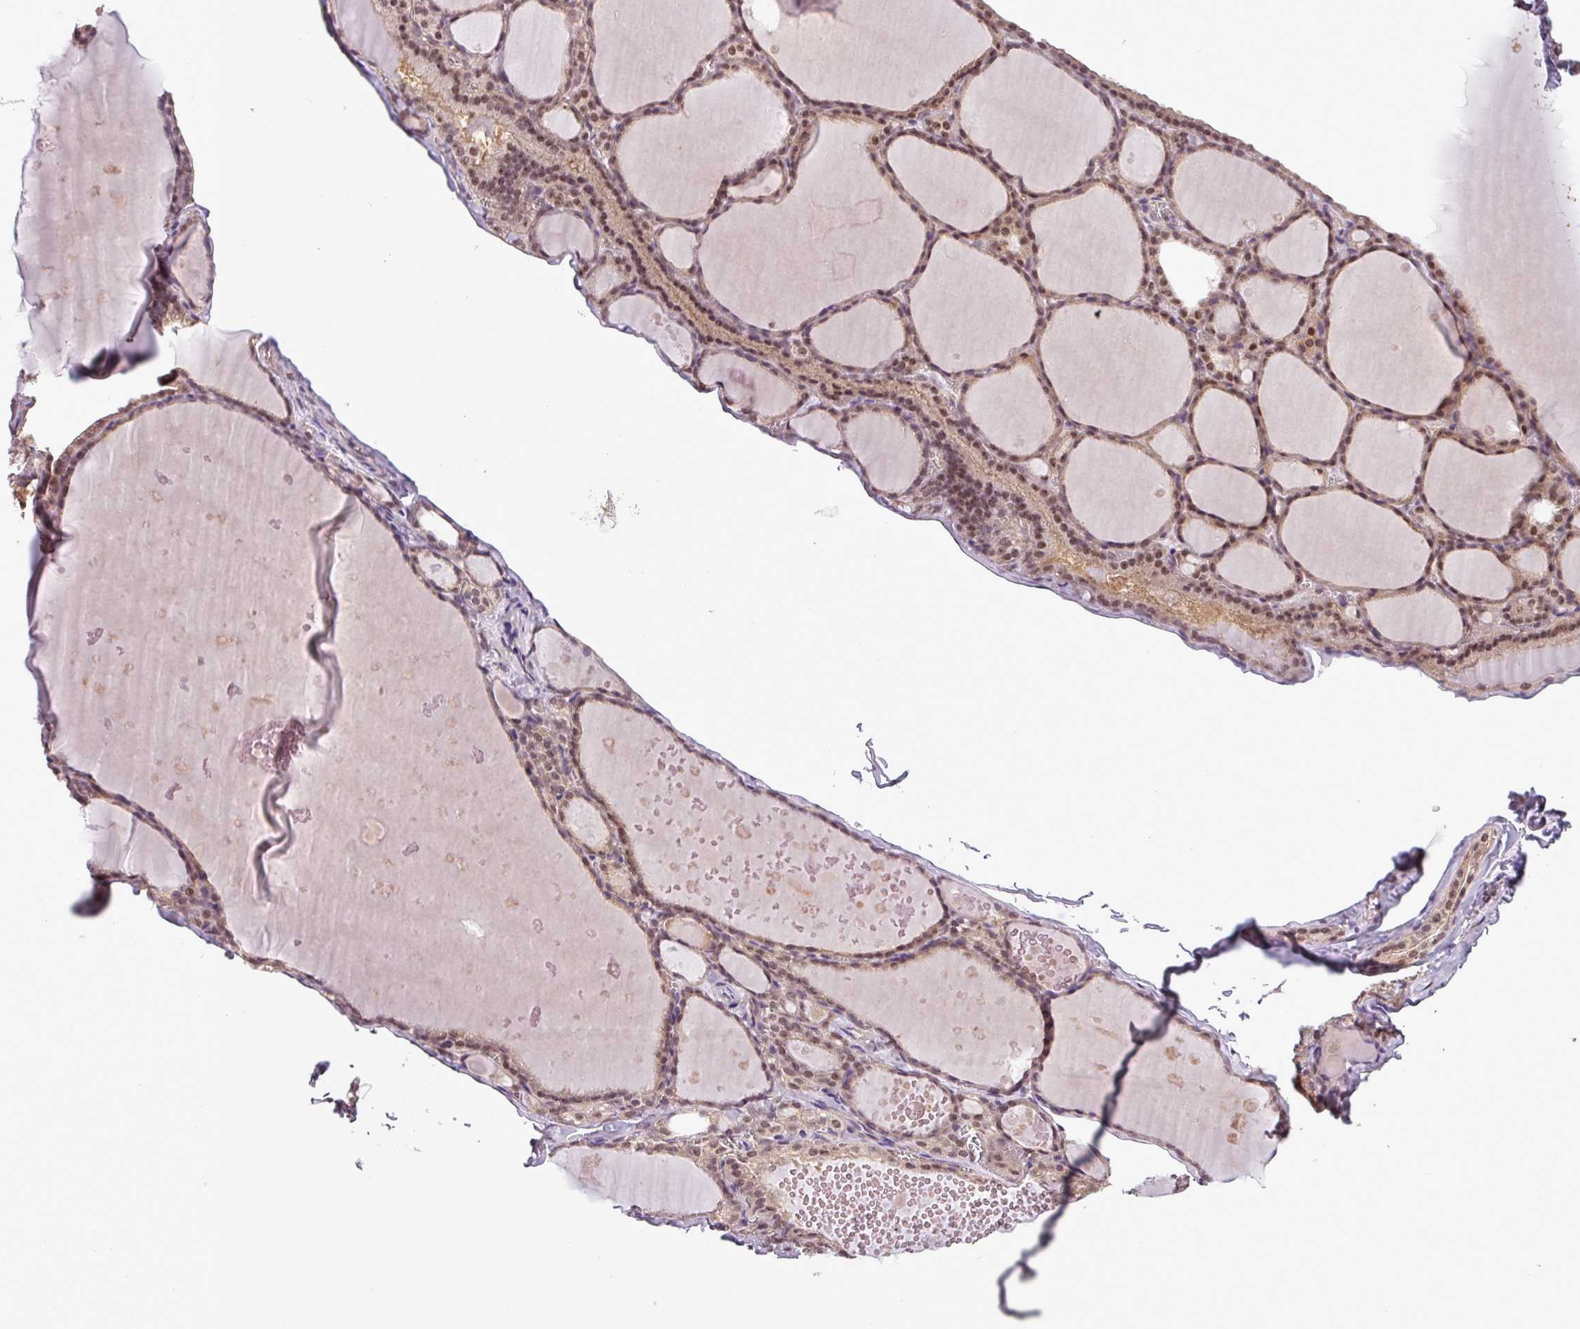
{"staining": {"intensity": "moderate", "quantity": ">75%", "location": "nuclear"}, "tissue": "thyroid gland", "cell_type": "Glandular cells", "image_type": "normal", "snomed": [{"axis": "morphology", "description": "Normal tissue, NOS"}, {"axis": "topography", "description": "Thyroid gland"}], "caption": "The immunohistochemical stain shows moderate nuclear staining in glandular cells of benign thyroid gland.", "gene": "MFHAS1", "patient": {"sex": "male", "age": 56}}